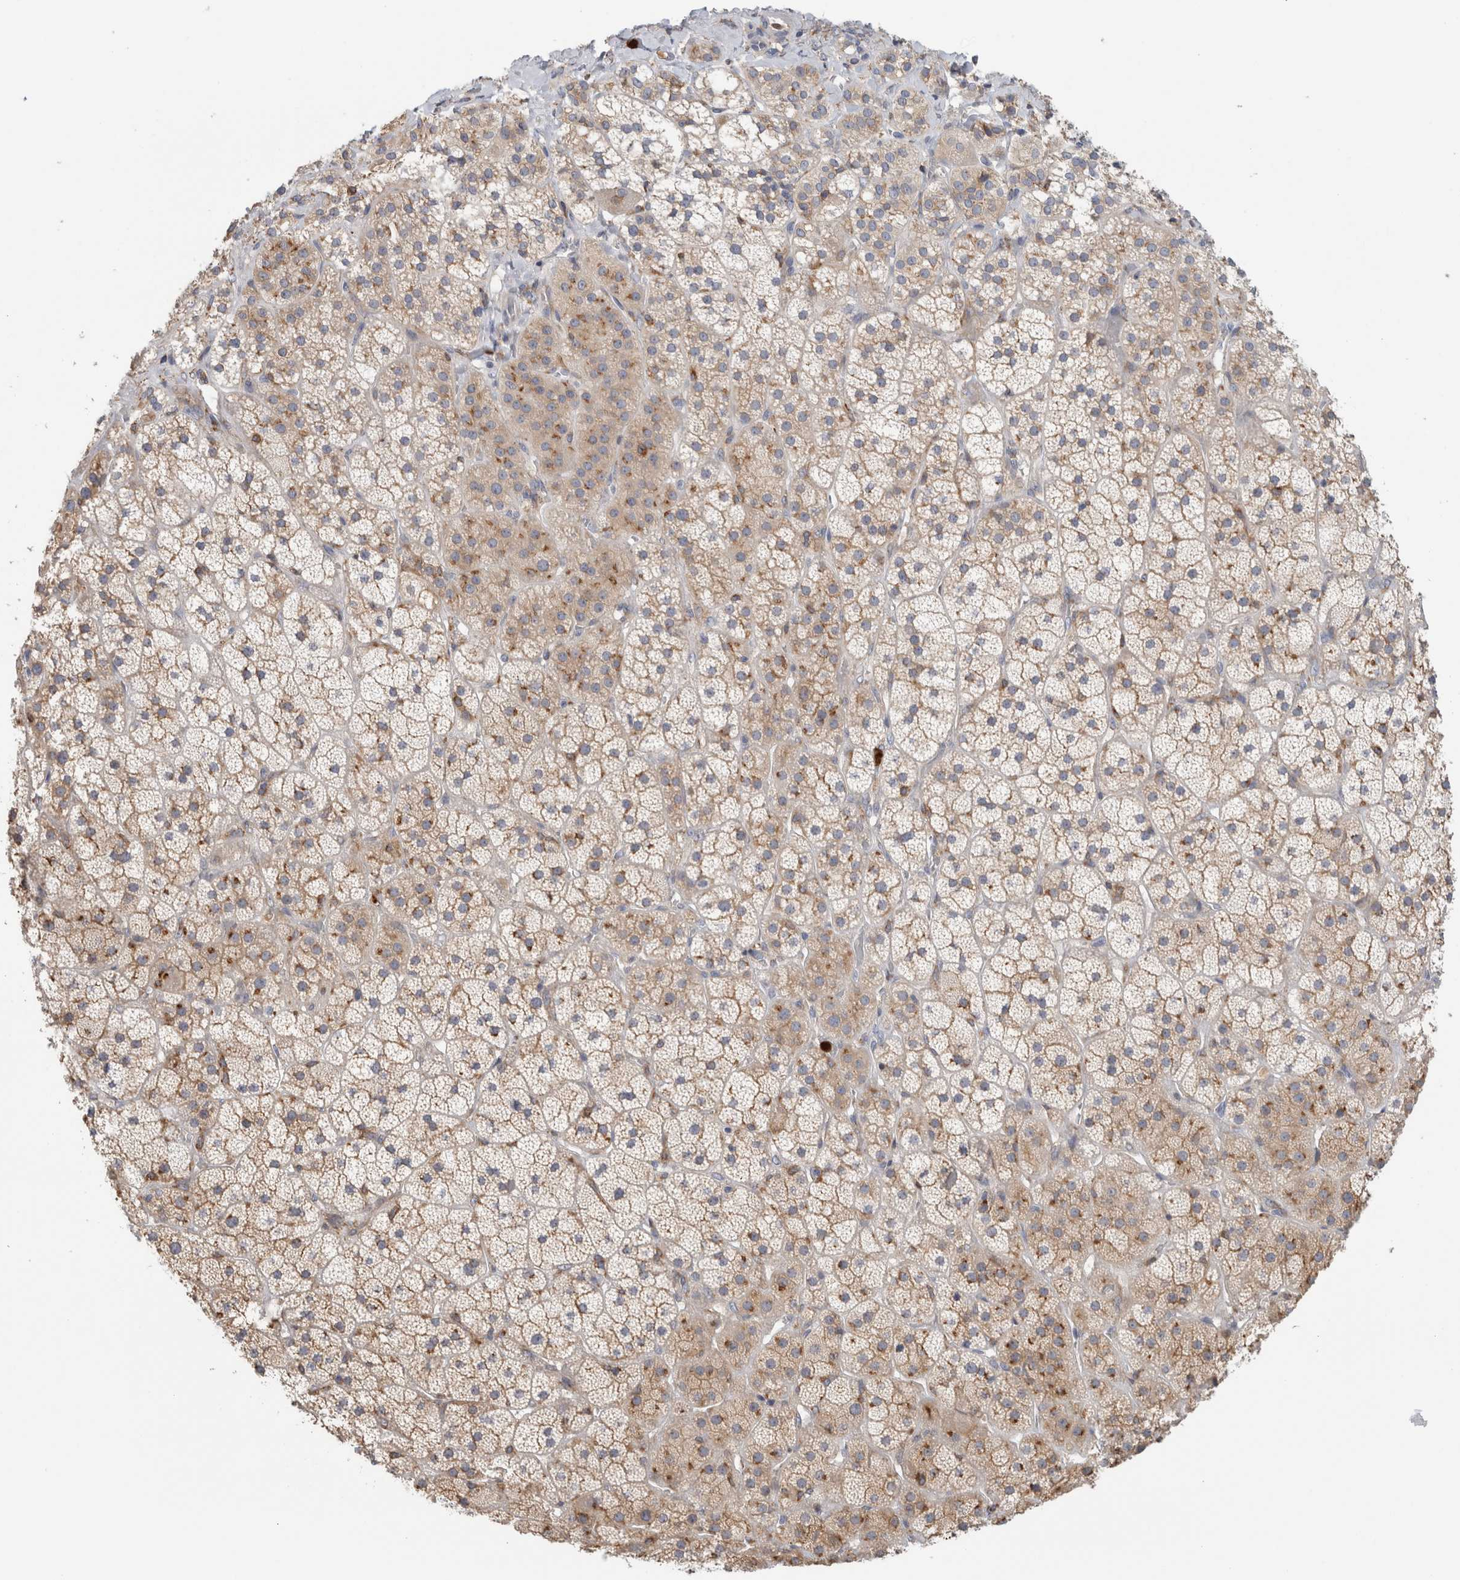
{"staining": {"intensity": "moderate", "quantity": "25%-75%", "location": "cytoplasmic/membranous"}, "tissue": "adrenal gland", "cell_type": "Glandular cells", "image_type": "normal", "snomed": [{"axis": "morphology", "description": "Normal tissue, NOS"}, {"axis": "topography", "description": "Adrenal gland"}], "caption": "High-power microscopy captured an IHC photomicrograph of normal adrenal gland, revealing moderate cytoplasmic/membranous positivity in approximately 25%-75% of glandular cells. The staining is performed using DAB brown chromogen to label protein expression. The nuclei are counter-stained blue using hematoxylin.", "gene": "P4HA1", "patient": {"sex": "male", "age": 57}}